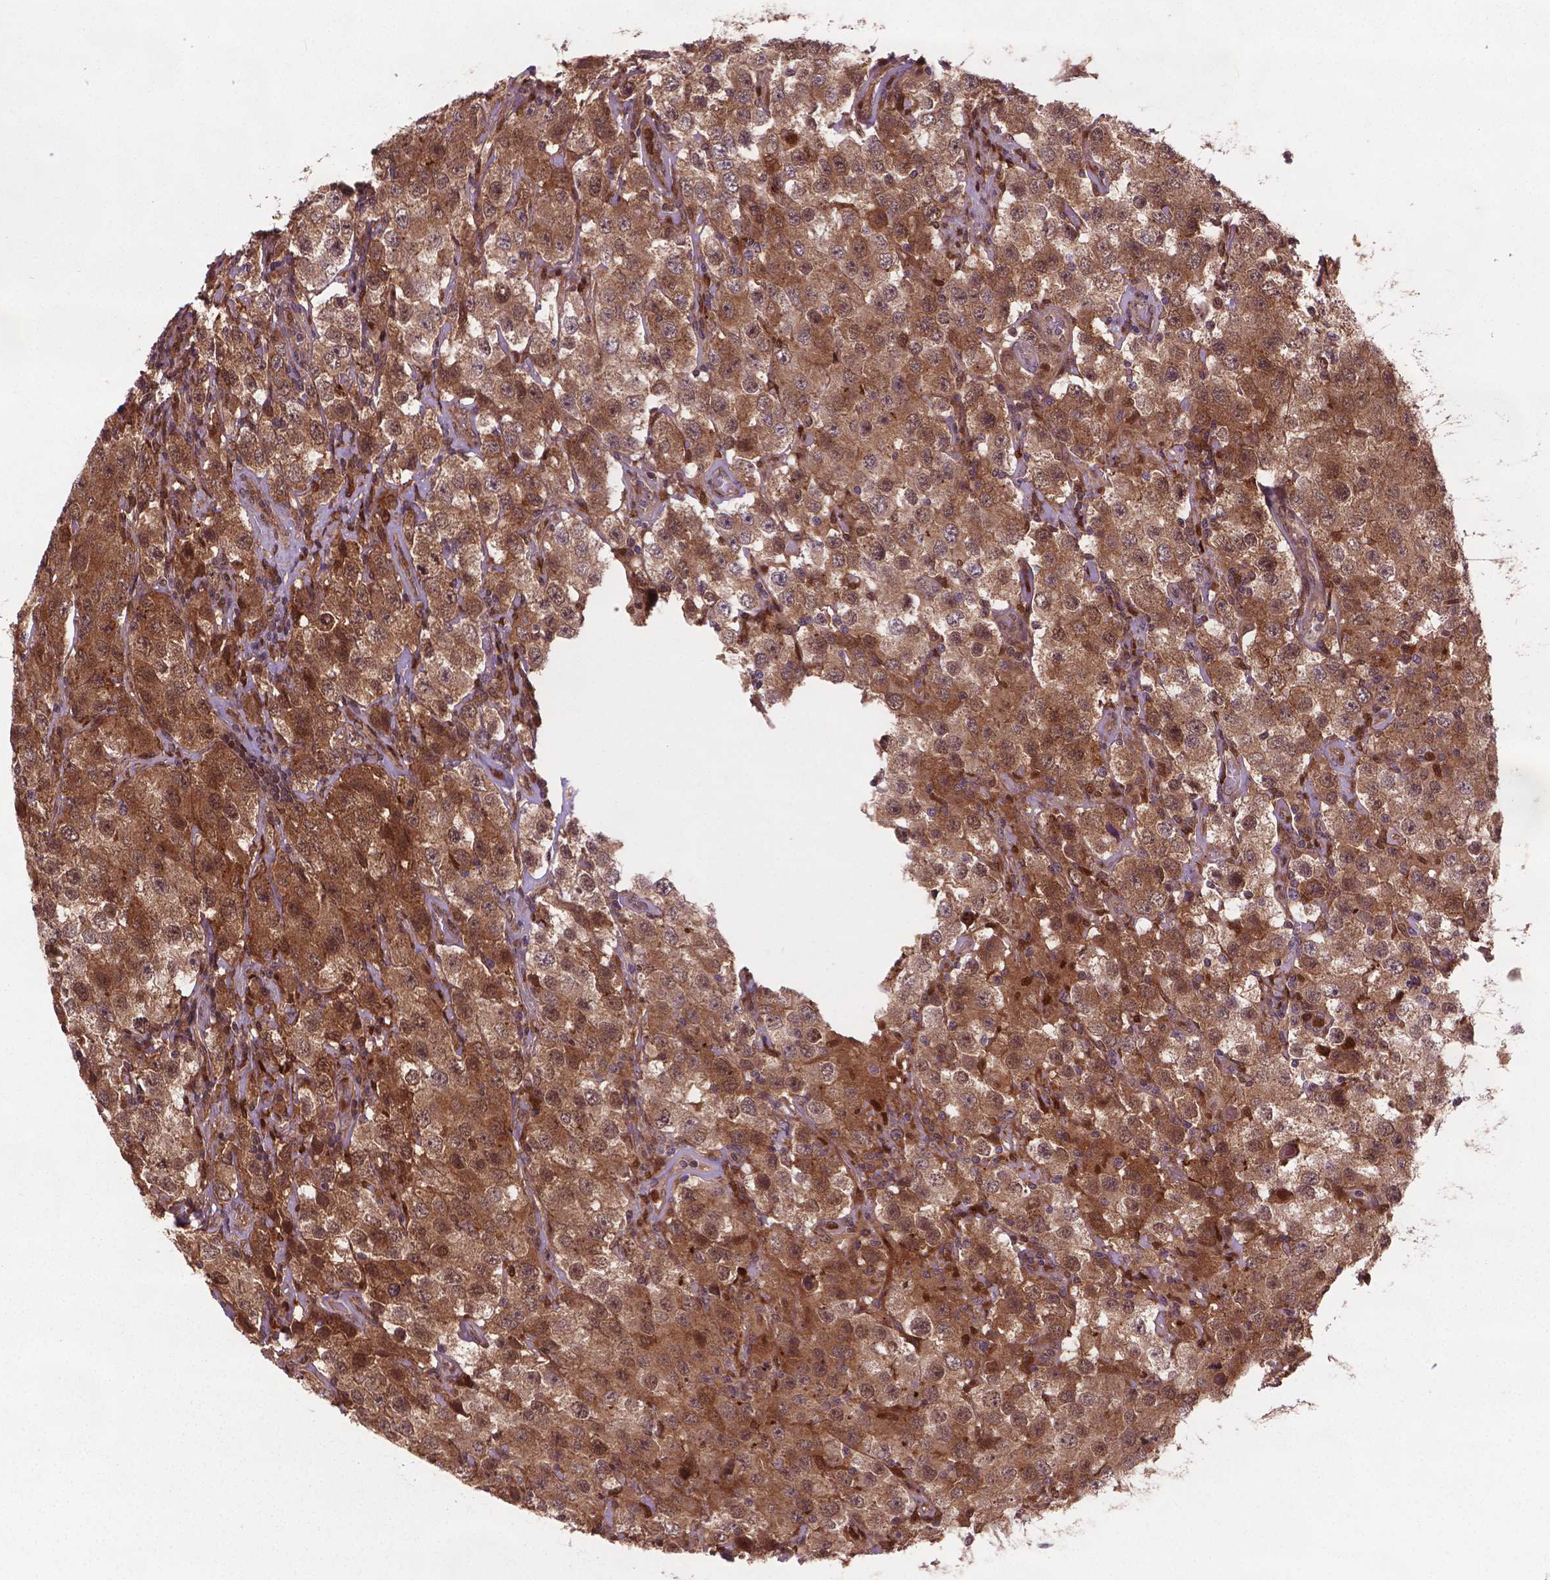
{"staining": {"intensity": "moderate", "quantity": "25%-75%", "location": "cytoplasmic/membranous,nuclear"}, "tissue": "testis cancer", "cell_type": "Tumor cells", "image_type": "cancer", "snomed": [{"axis": "morphology", "description": "Seminoma, NOS"}, {"axis": "topography", "description": "Testis"}], "caption": "This image demonstrates immunohistochemistry (IHC) staining of human testis seminoma, with medium moderate cytoplasmic/membranous and nuclear expression in about 25%-75% of tumor cells.", "gene": "PLIN3", "patient": {"sex": "male", "age": 52}}